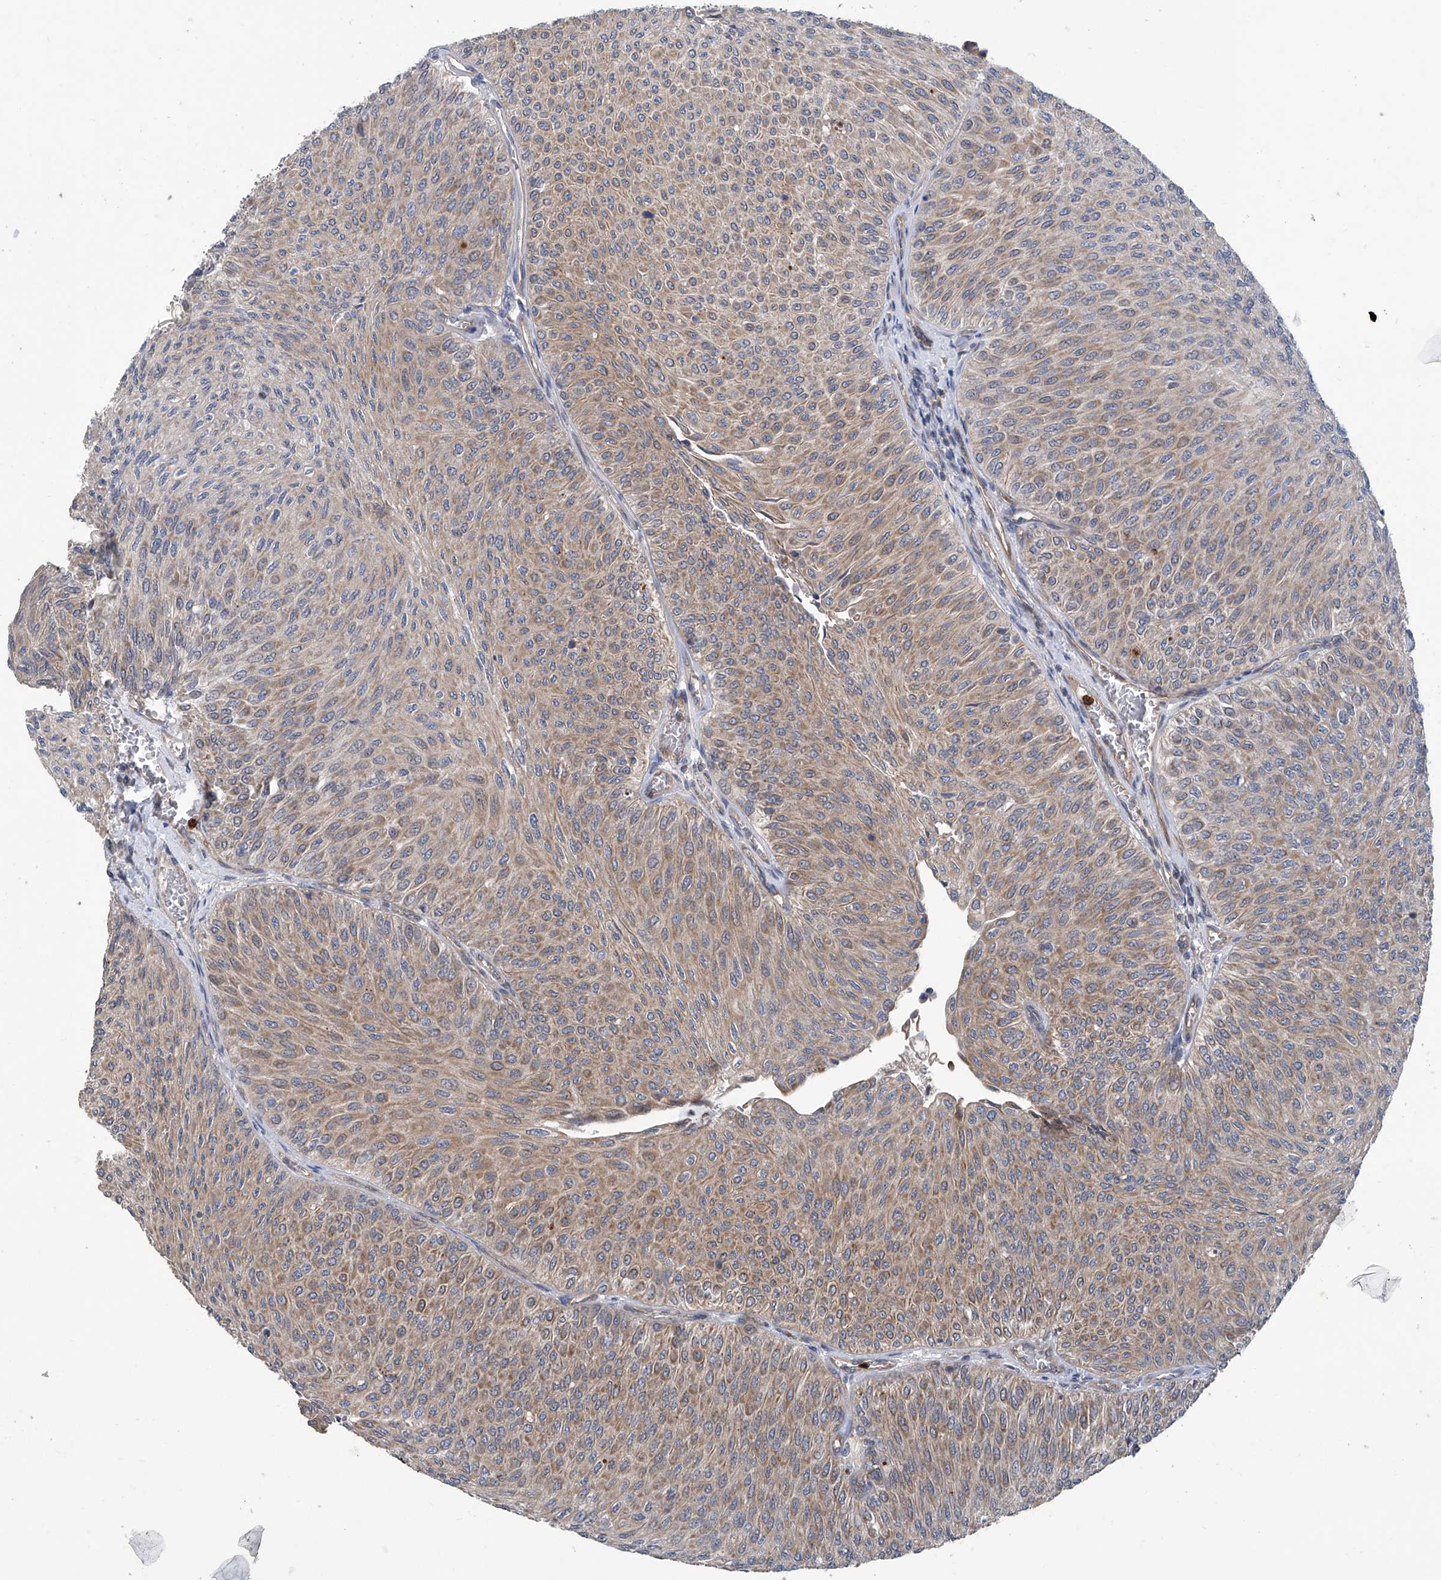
{"staining": {"intensity": "moderate", "quantity": ">75%", "location": "cytoplasmic/membranous"}, "tissue": "urothelial cancer", "cell_type": "Tumor cells", "image_type": "cancer", "snomed": [{"axis": "morphology", "description": "Urothelial carcinoma, Low grade"}, {"axis": "topography", "description": "Urinary bladder"}], "caption": "An image of human urothelial carcinoma (low-grade) stained for a protein demonstrates moderate cytoplasmic/membranous brown staining in tumor cells. (DAB IHC, brown staining for protein, blue staining for nuclei).", "gene": "EIF2D", "patient": {"sex": "male", "age": 78}}